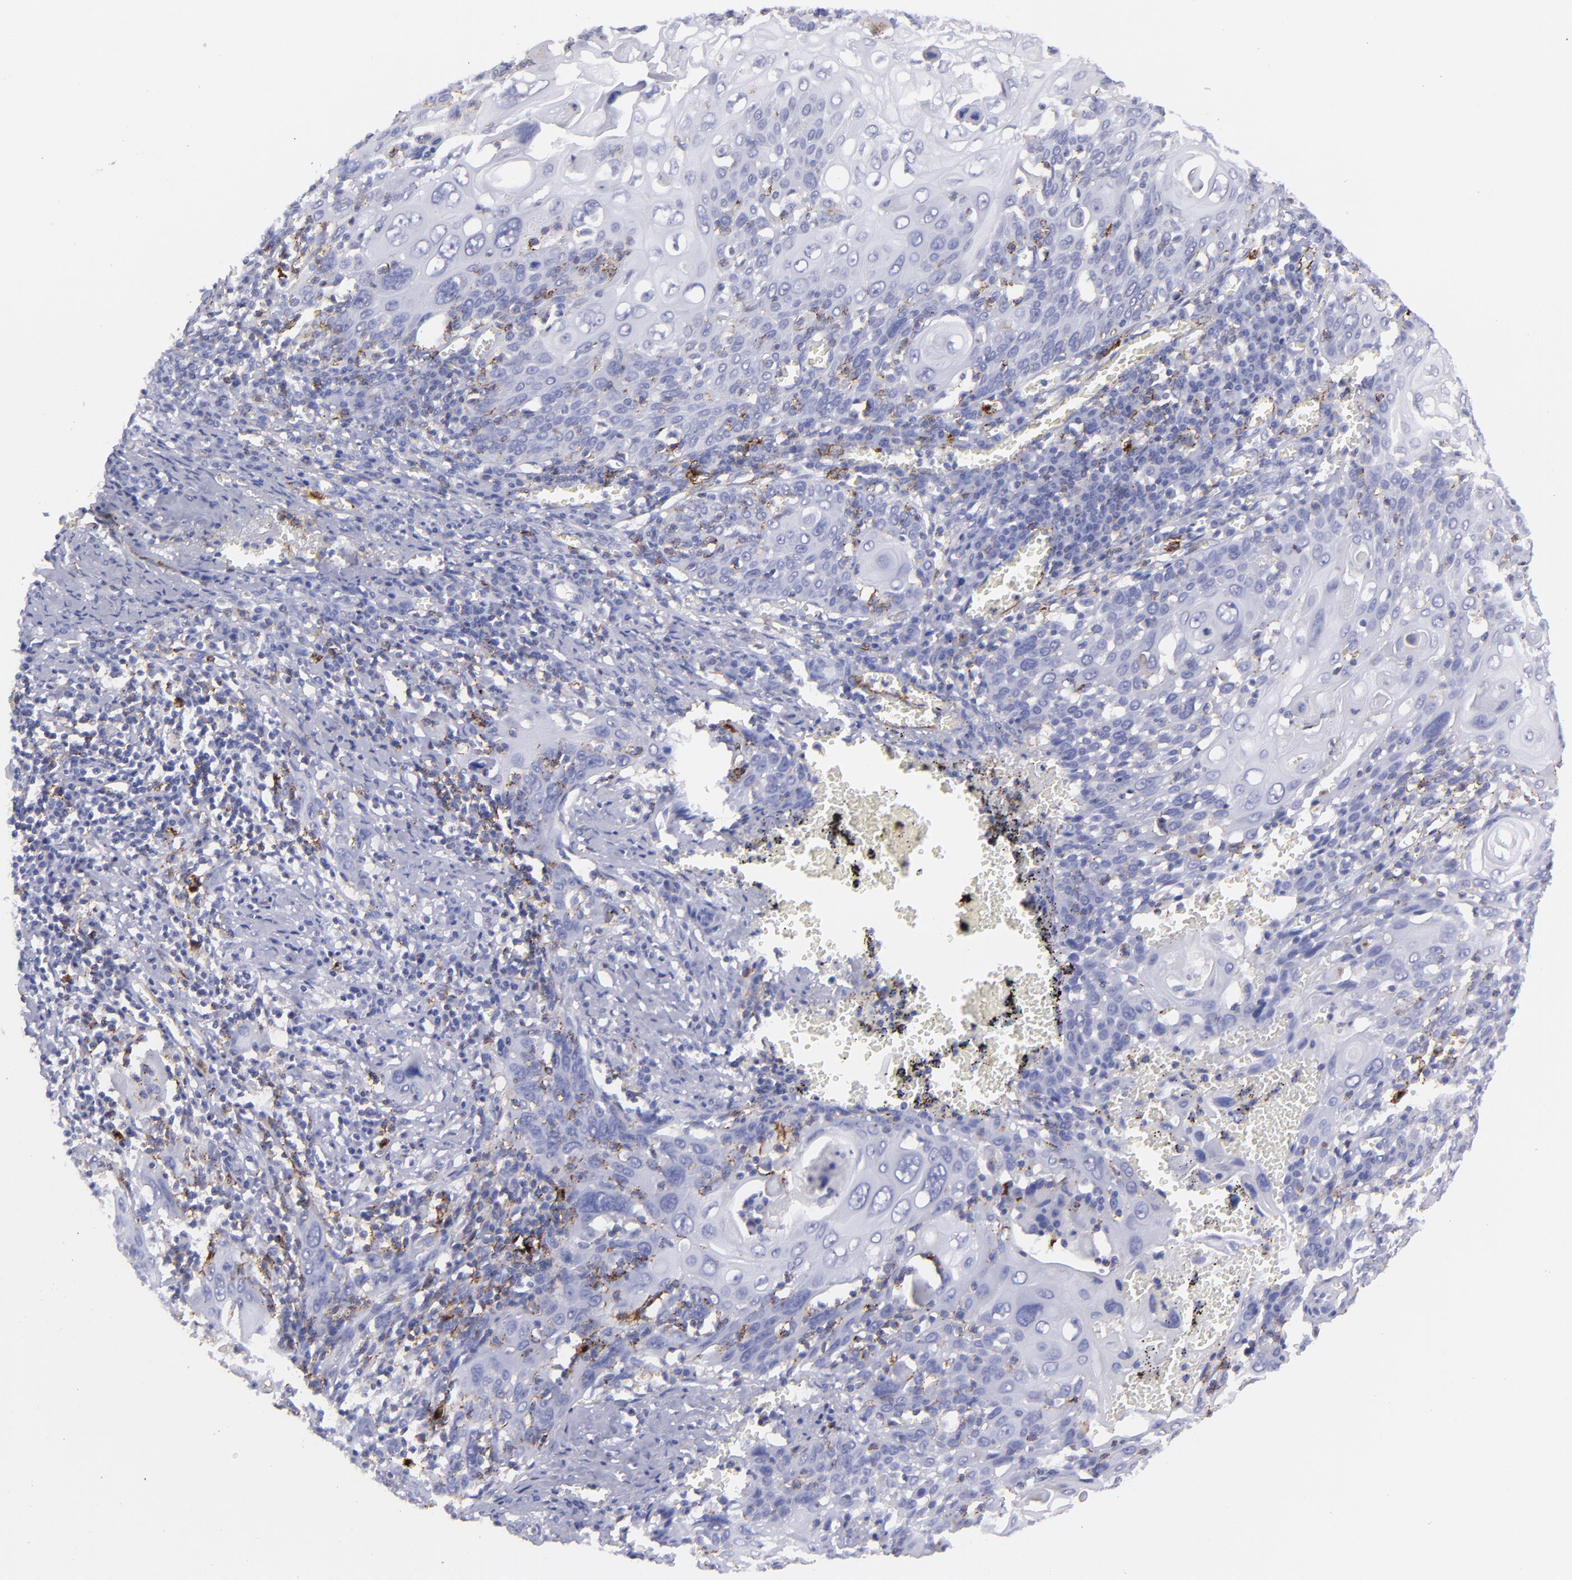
{"staining": {"intensity": "negative", "quantity": "none", "location": "none"}, "tissue": "cervical cancer", "cell_type": "Tumor cells", "image_type": "cancer", "snomed": [{"axis": "morphology", "description": "Squamous cell carcinoma, NOS"}, {"axis": "topography", "description": "Cervix"}], "caption": "The micrograph exhibits no significant expression in tumor cells of cervical cancer (squamous cell carcinoma).", "gene": "SELPLG", "patient": {"sex": "female", "age": 54}}